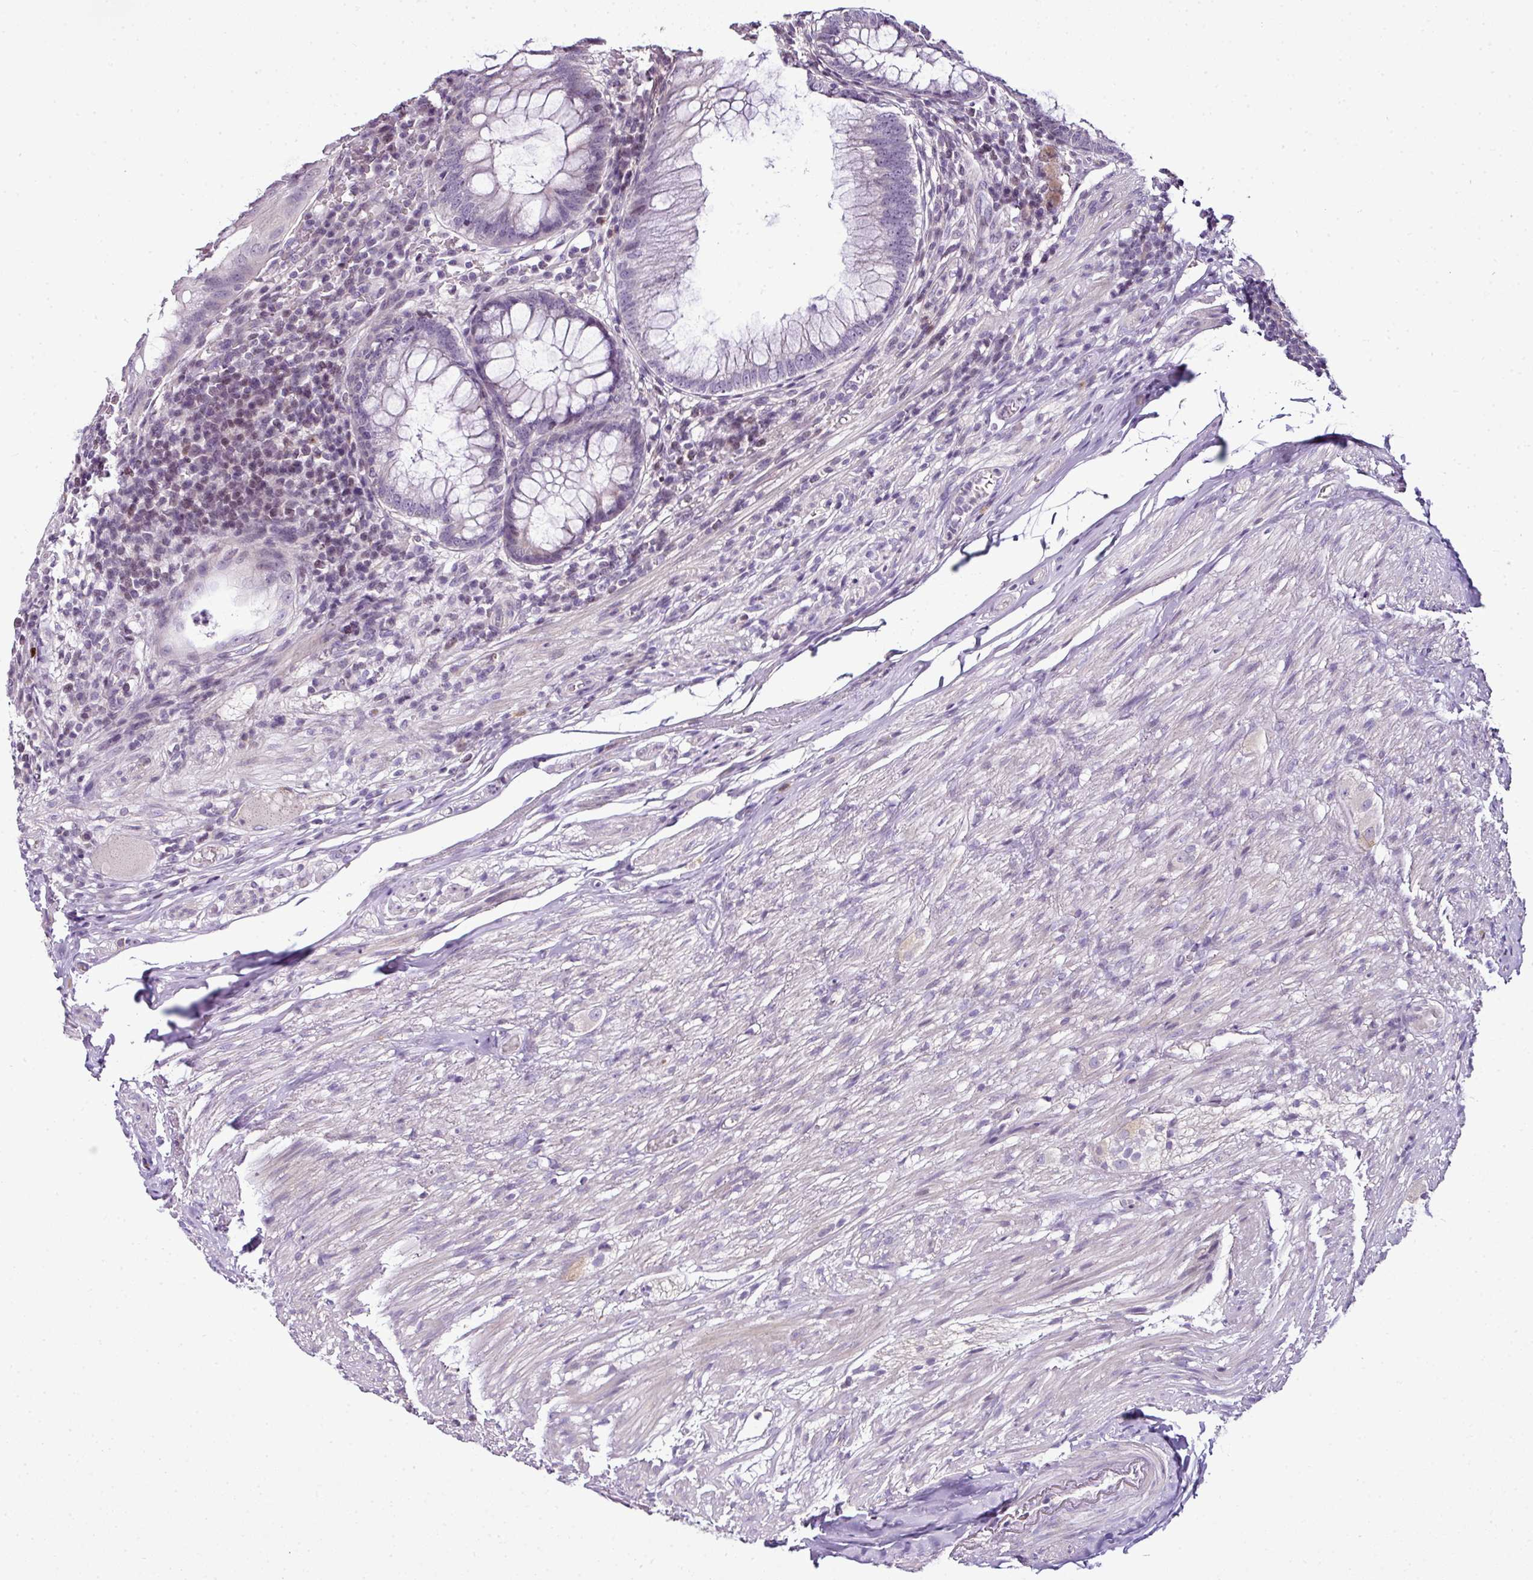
{"staining": {"intensity": "weak", "quantity": "<25%", "location": "nuclear"}, "tissue": "appendix", "cell_type": "Glandular cells", "image_type": "normal", "snomed": [{"axis": "morphology", "description": "Normal tissue, NOS"}, {"axis": "topography", "description": "Appendix"}], "caption": "Image shows no protein staining in glandular cells of benign appendix.", "gene": "TEX30", "patient": {"sex": "male", "age": 83}}